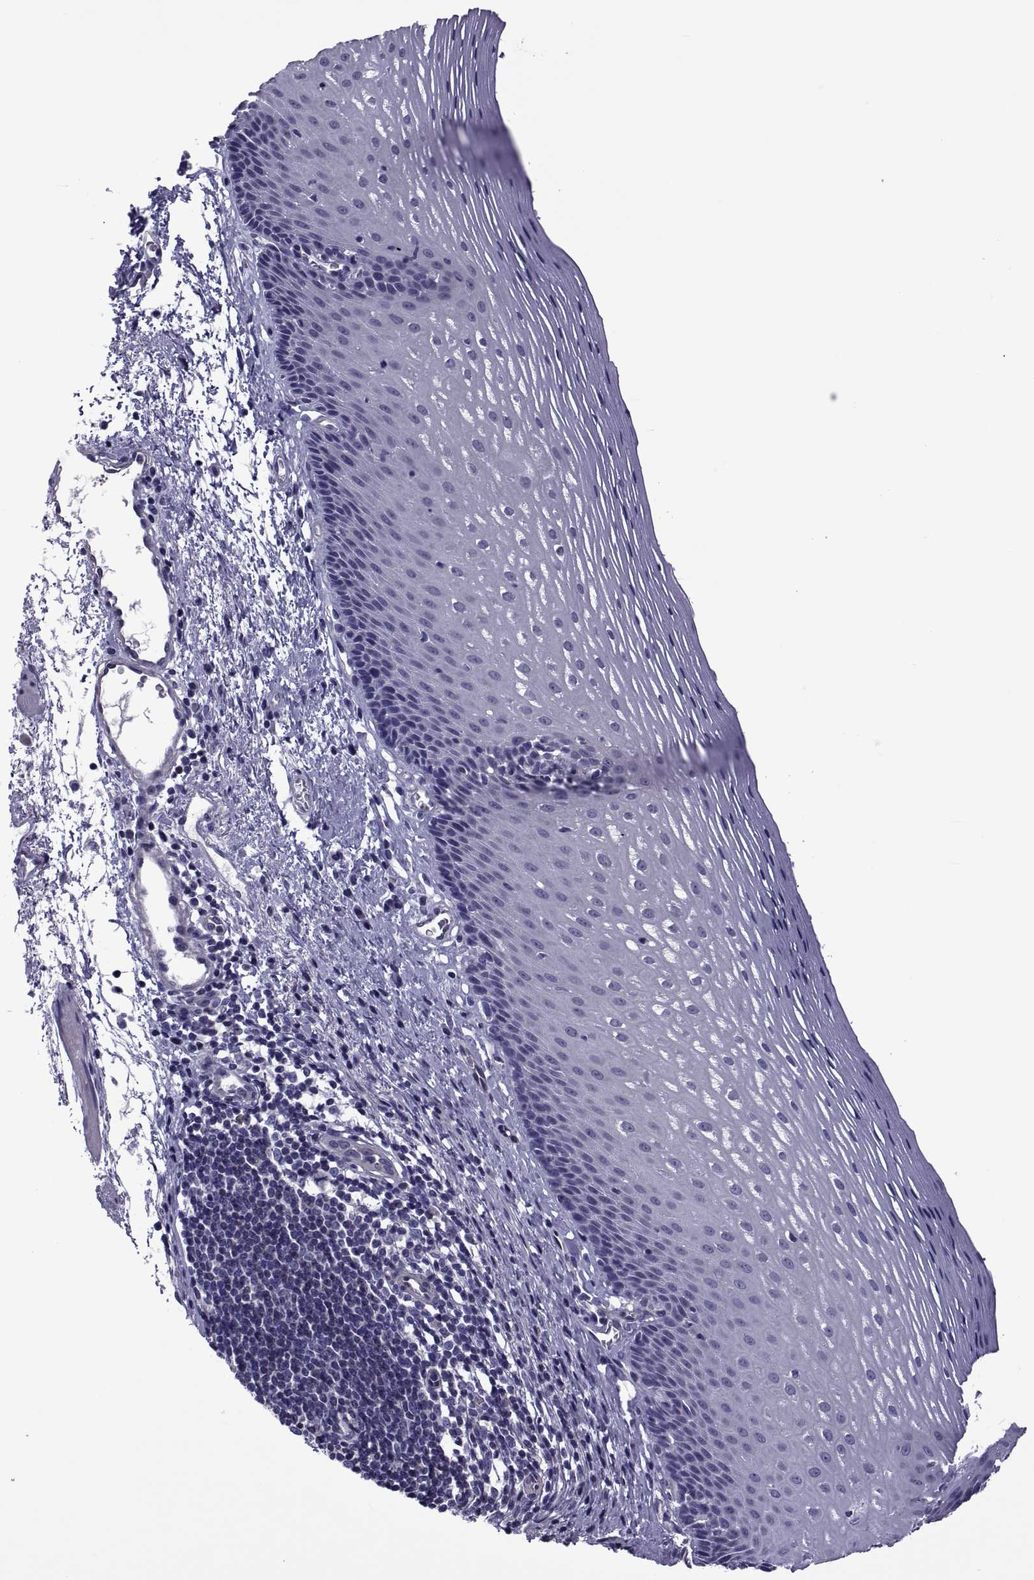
{"staining": {"intensity": "negative", "quantity": "none", "location": "none"}, "tissue": "esophagus", "cell_type": "Squamous epithelial cells", "image_type": "normal", "snomed": [{"axis": "morphology", "description": "Normal tissue, NOS"}, {"axis": "topography", "description": "Esophagus"}], "caption": "Micrograph shows no significant protein staining in squamous epithelial cells of benign esophagus. (Stains: DAB (3,3'-diaminobenzidine) immunohistochemistry (IHC) with hematoxylin counter stain, Microscopy: brightfield microscopy at high magnification).", "gene": "LCN9", "patient": {"sex": "male", "age": 76}}